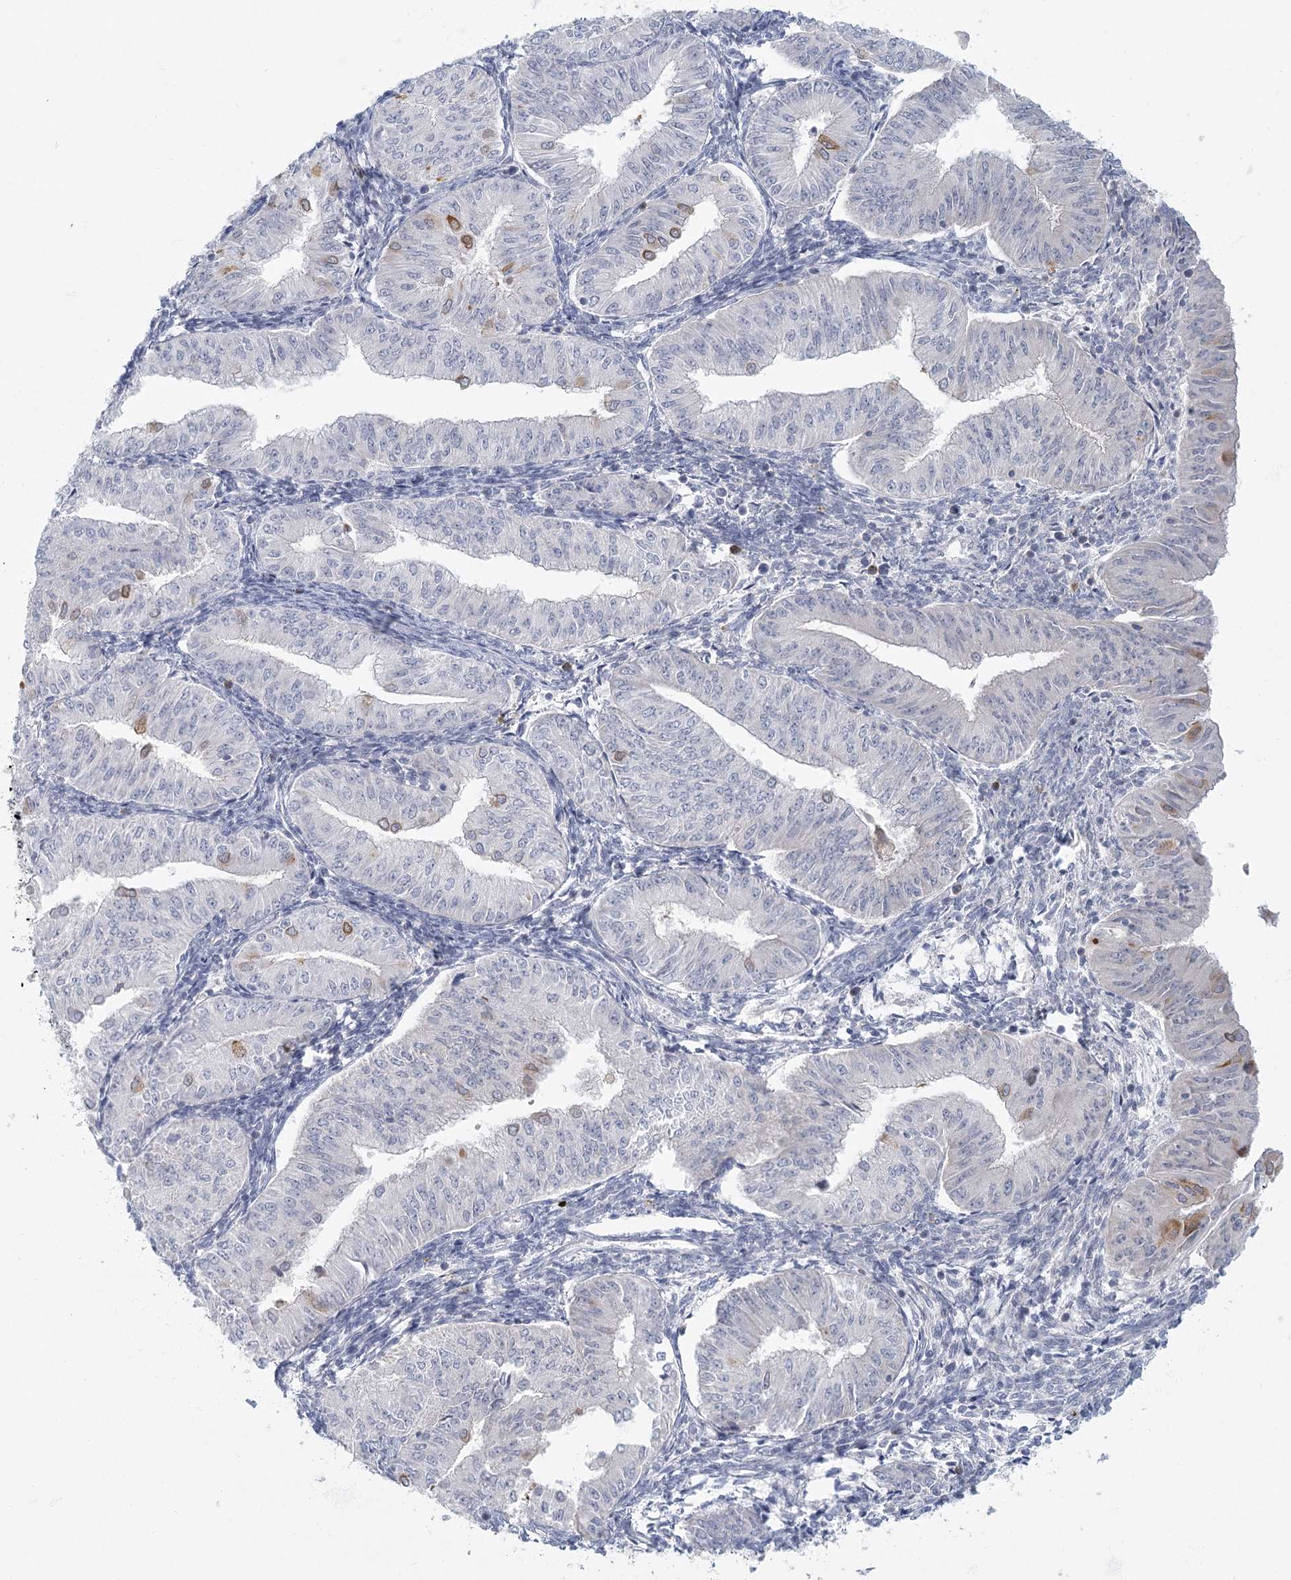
{"staining": {"intensity": "moderate", "quantity": "<25%", "location": "cytoplasmic/membranous"}, "tissue": "endometrial cancer", "cell_type": "Tumor cells", "image_type": "cancer", "snomed": [{"axis": "morphology", "description": "Normal tissue, NOS"}, {"axis": "morphology", "description": "Adenocarcinoma, NOS"}, {"axis": "topography", "description": "Endometrium"}], "caption": "Adenocarcinoma (endometrial) stained with a protein marker reveals moderate staining in tumor cells.", "gene": "FAM110C", "patient": {"sex": "female", "age": 53}}